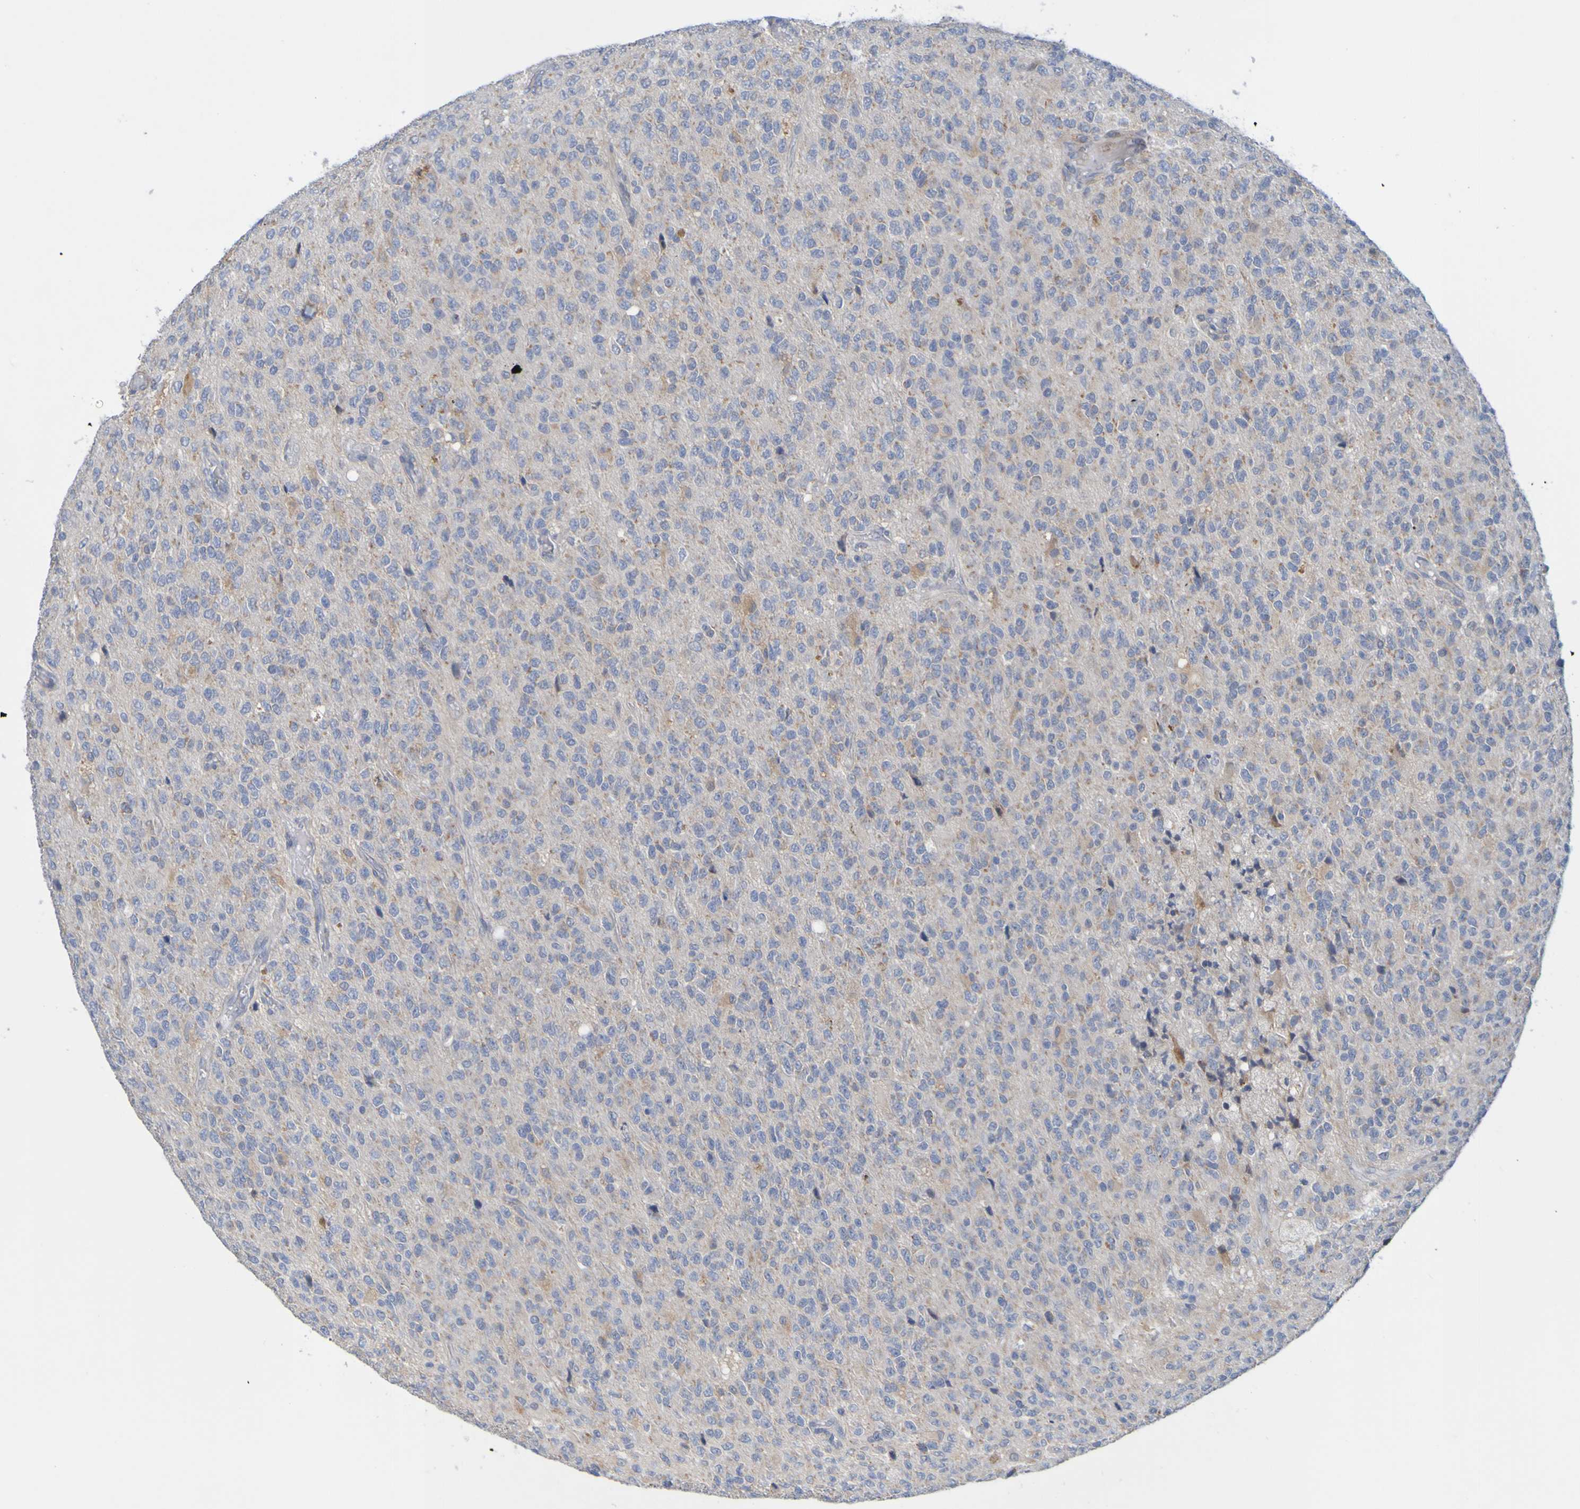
{"staining": {"intensity": "weak", "quantity": "<25%", "location": "cytoplasmic/membranous"}, "tissue": "glioma", "cell_type": "Tumor cells", "image_type": "cancer", "snomed": [{"axis": "morphology", "description": "Glioma, malignant, High grade"}, {"axis": "topography", "description": "pancreas cauda"}], "caption": "The immunohistochemistry (IHC) histopathology image has no significant staining in tumor cells of malignant glioma (high-grade) tissue.", "gene": "LILRB5", "patient": {"sex": "male", "age": 60}}